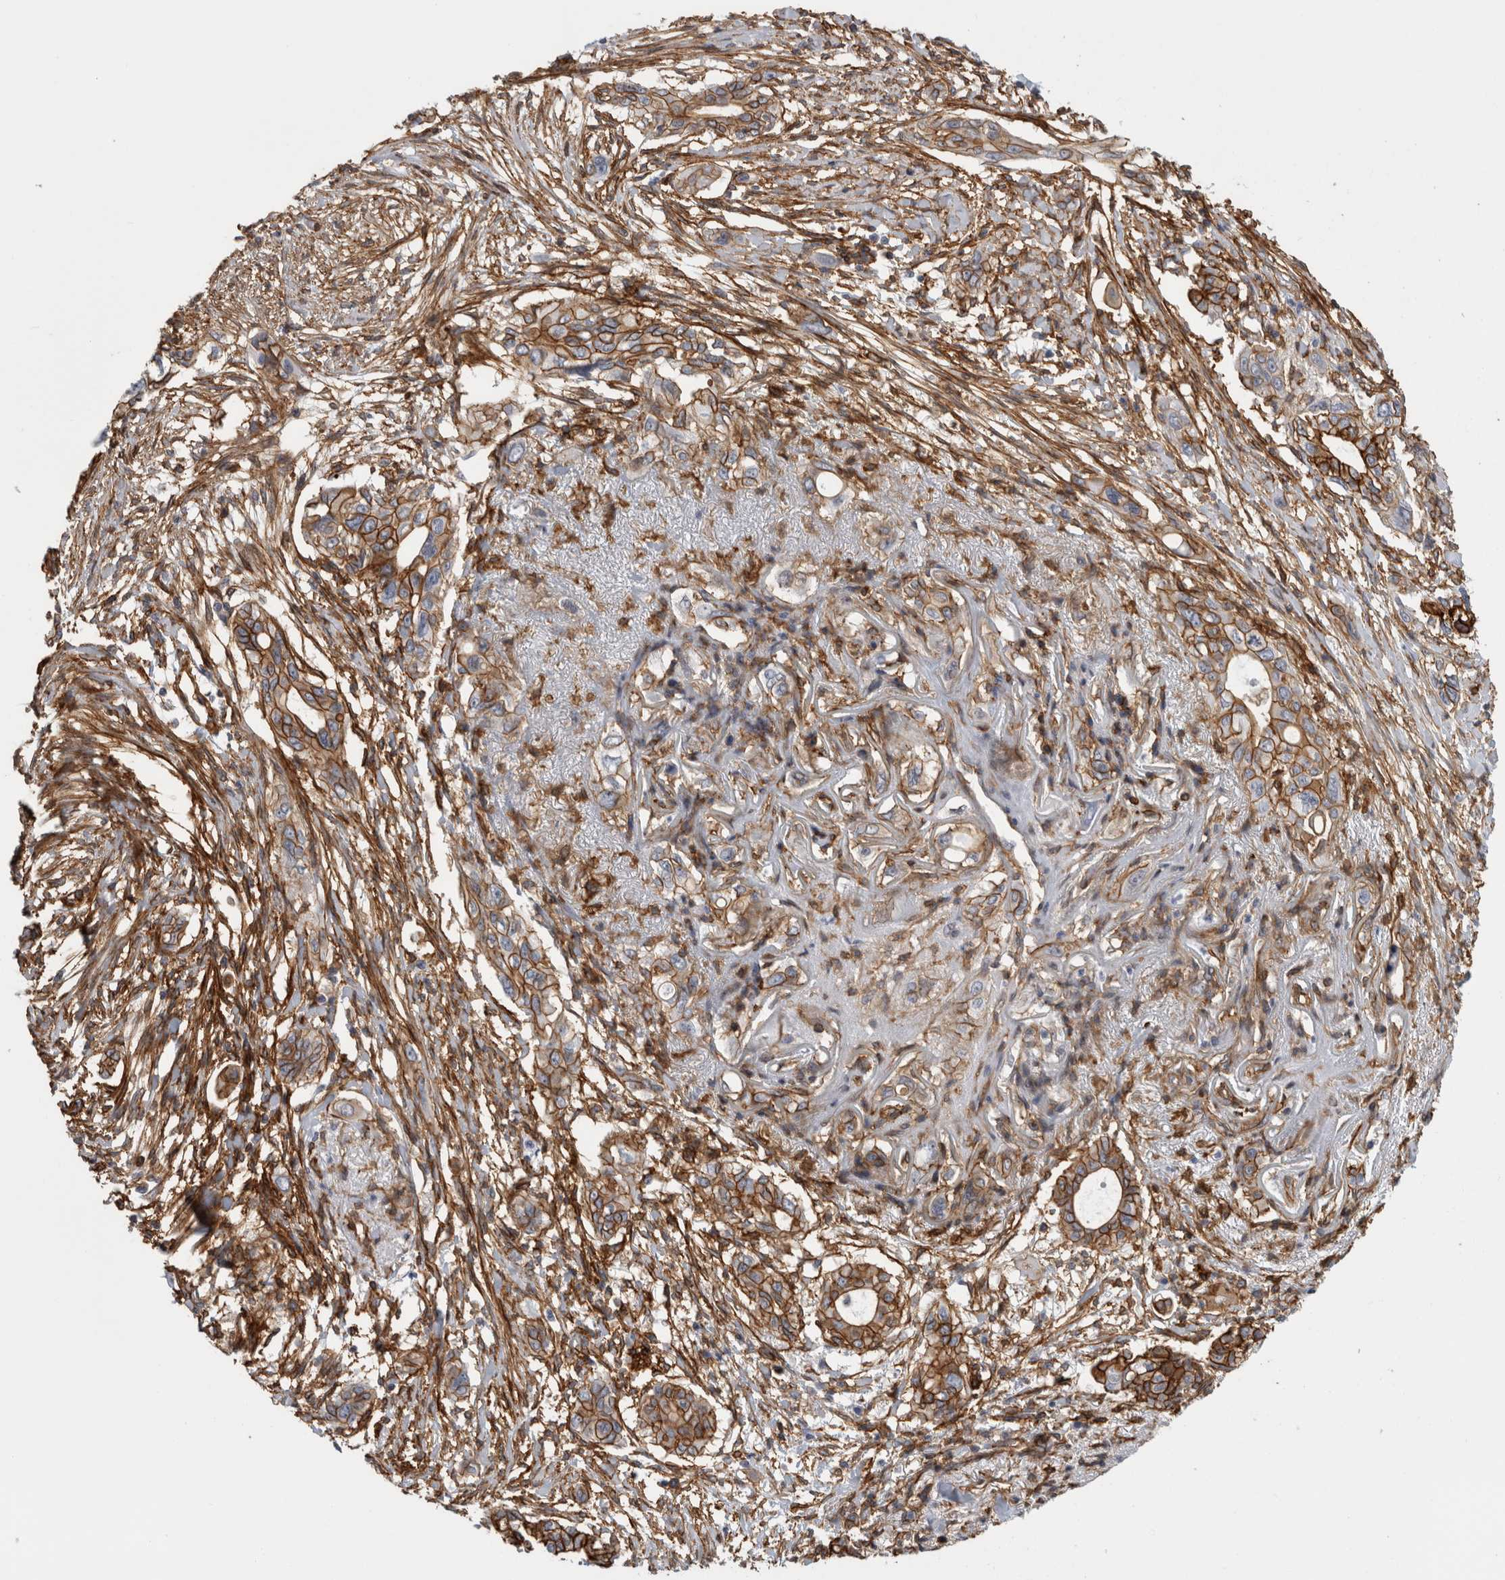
{"staining": {"intensity": "strong", "quantity": ">75%", "location": "cytoplasmic/membranous"}, "tissue": "pancreatic cancer", "cell_type": "Tumor cells", "image_type": "cancer", "snomed": [{"axis": "morphology", "description": "Adenocarcinoma, NOS"}, {"axis": "topography", "description": "Pancreas"}], "caption": "Adenocarcinoma (pancreatic) stained with a brown dye exhibits strong cytoplasmic/membranous positive staining in approximately >75% of tumor cells.", "gene": "AHNAK", "patient": {"sex": "female", "age": 60}}